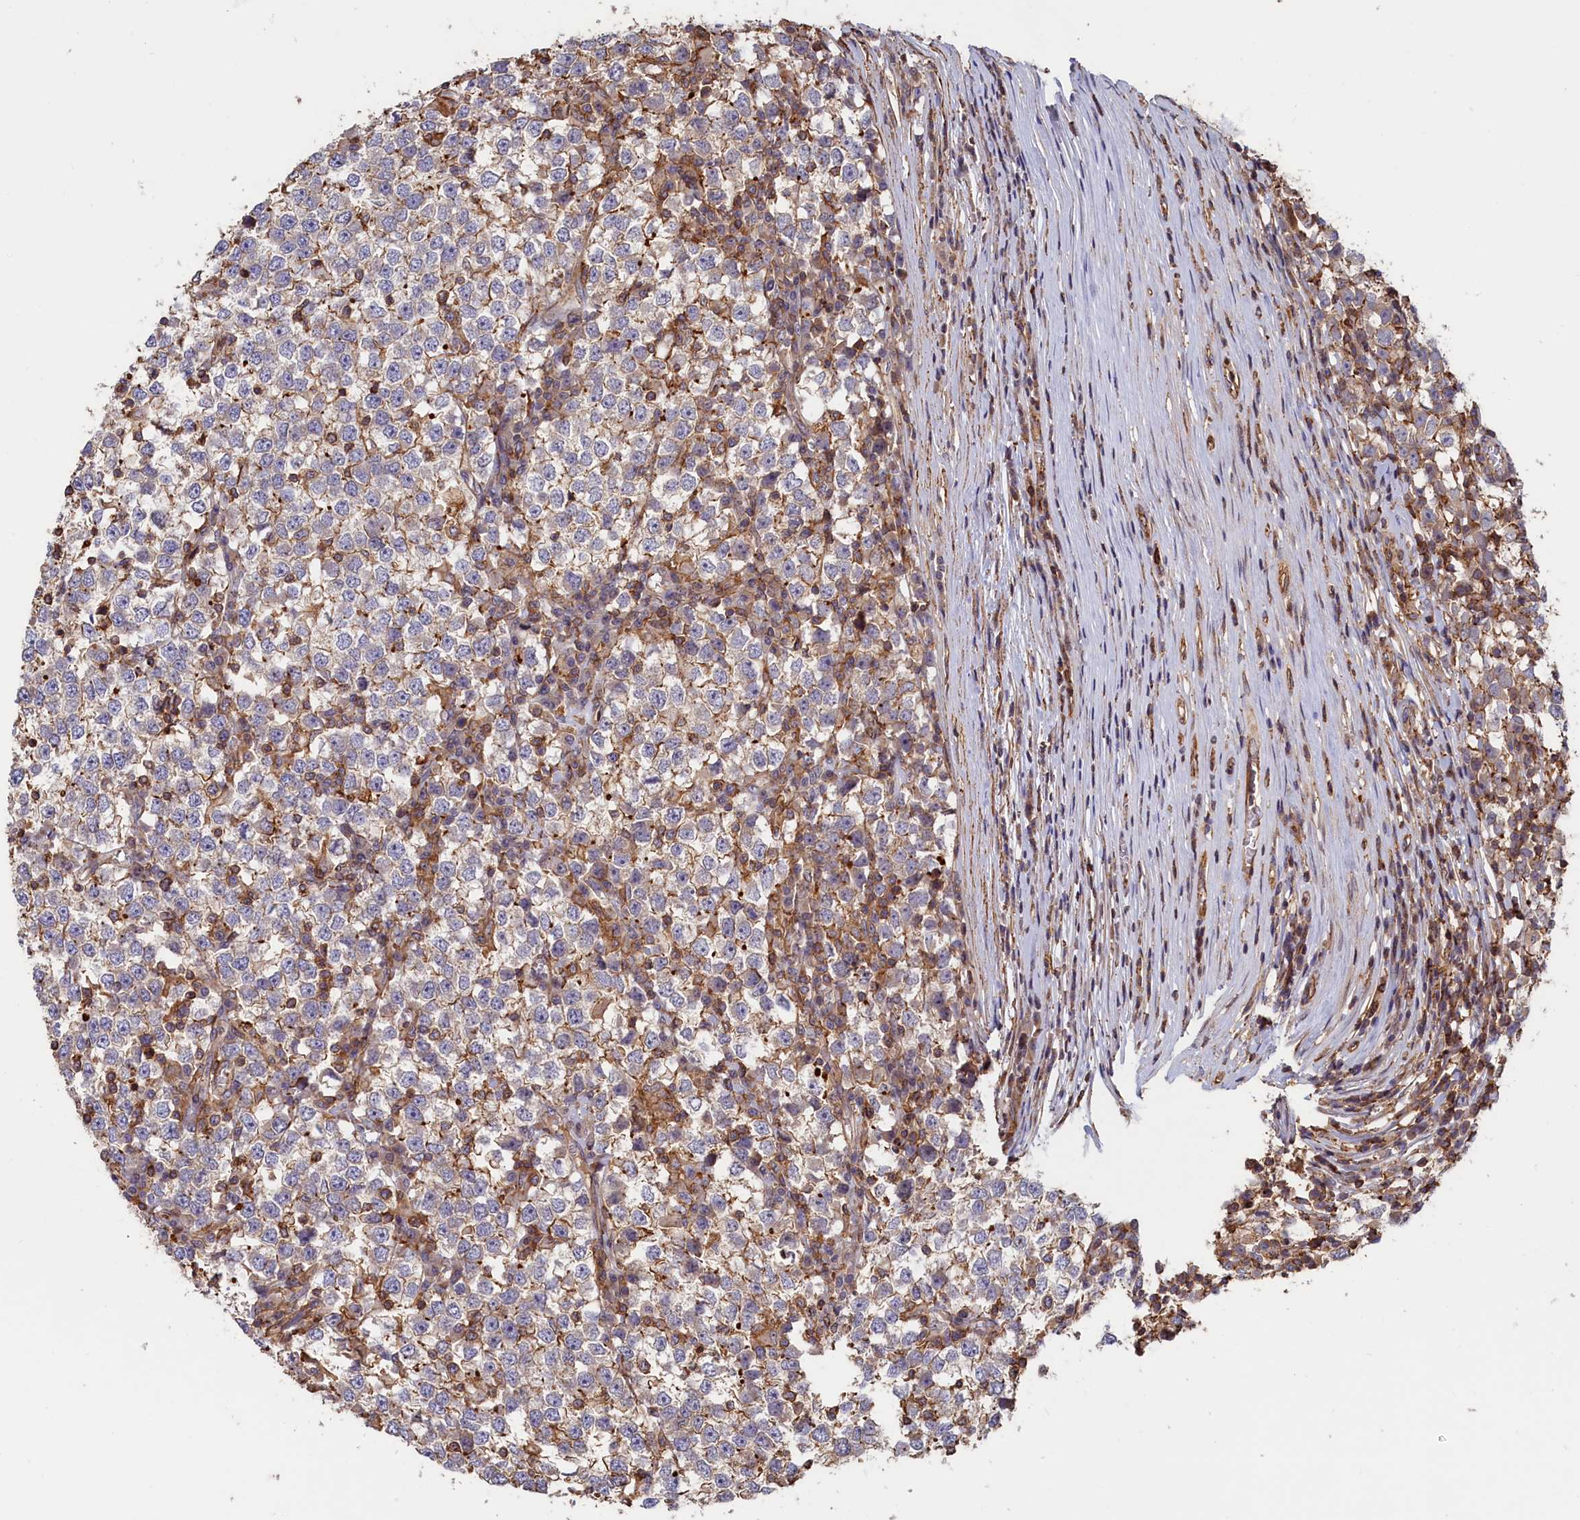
{"staining": {"intensity": "weak", "quantity": "25%-75%", "location": "cytoplasmic/membranous"}, "tissue": "testis cancer", "cell_type": "Tumor cells", "image_type": "cancer", "snomed": [{"axis": "morphology", "description": "Seminoma, NOS"}, {"axis": "topography", "description": "Testis"}], "caption": "Protein staining of seminoma (testis) tissue shows weak cytoplasmic/membranous expression in approximately 25%-75% of tumor cells.", "gene": "ANKRD27", "patient": {"sex": "male", "age": 65}}